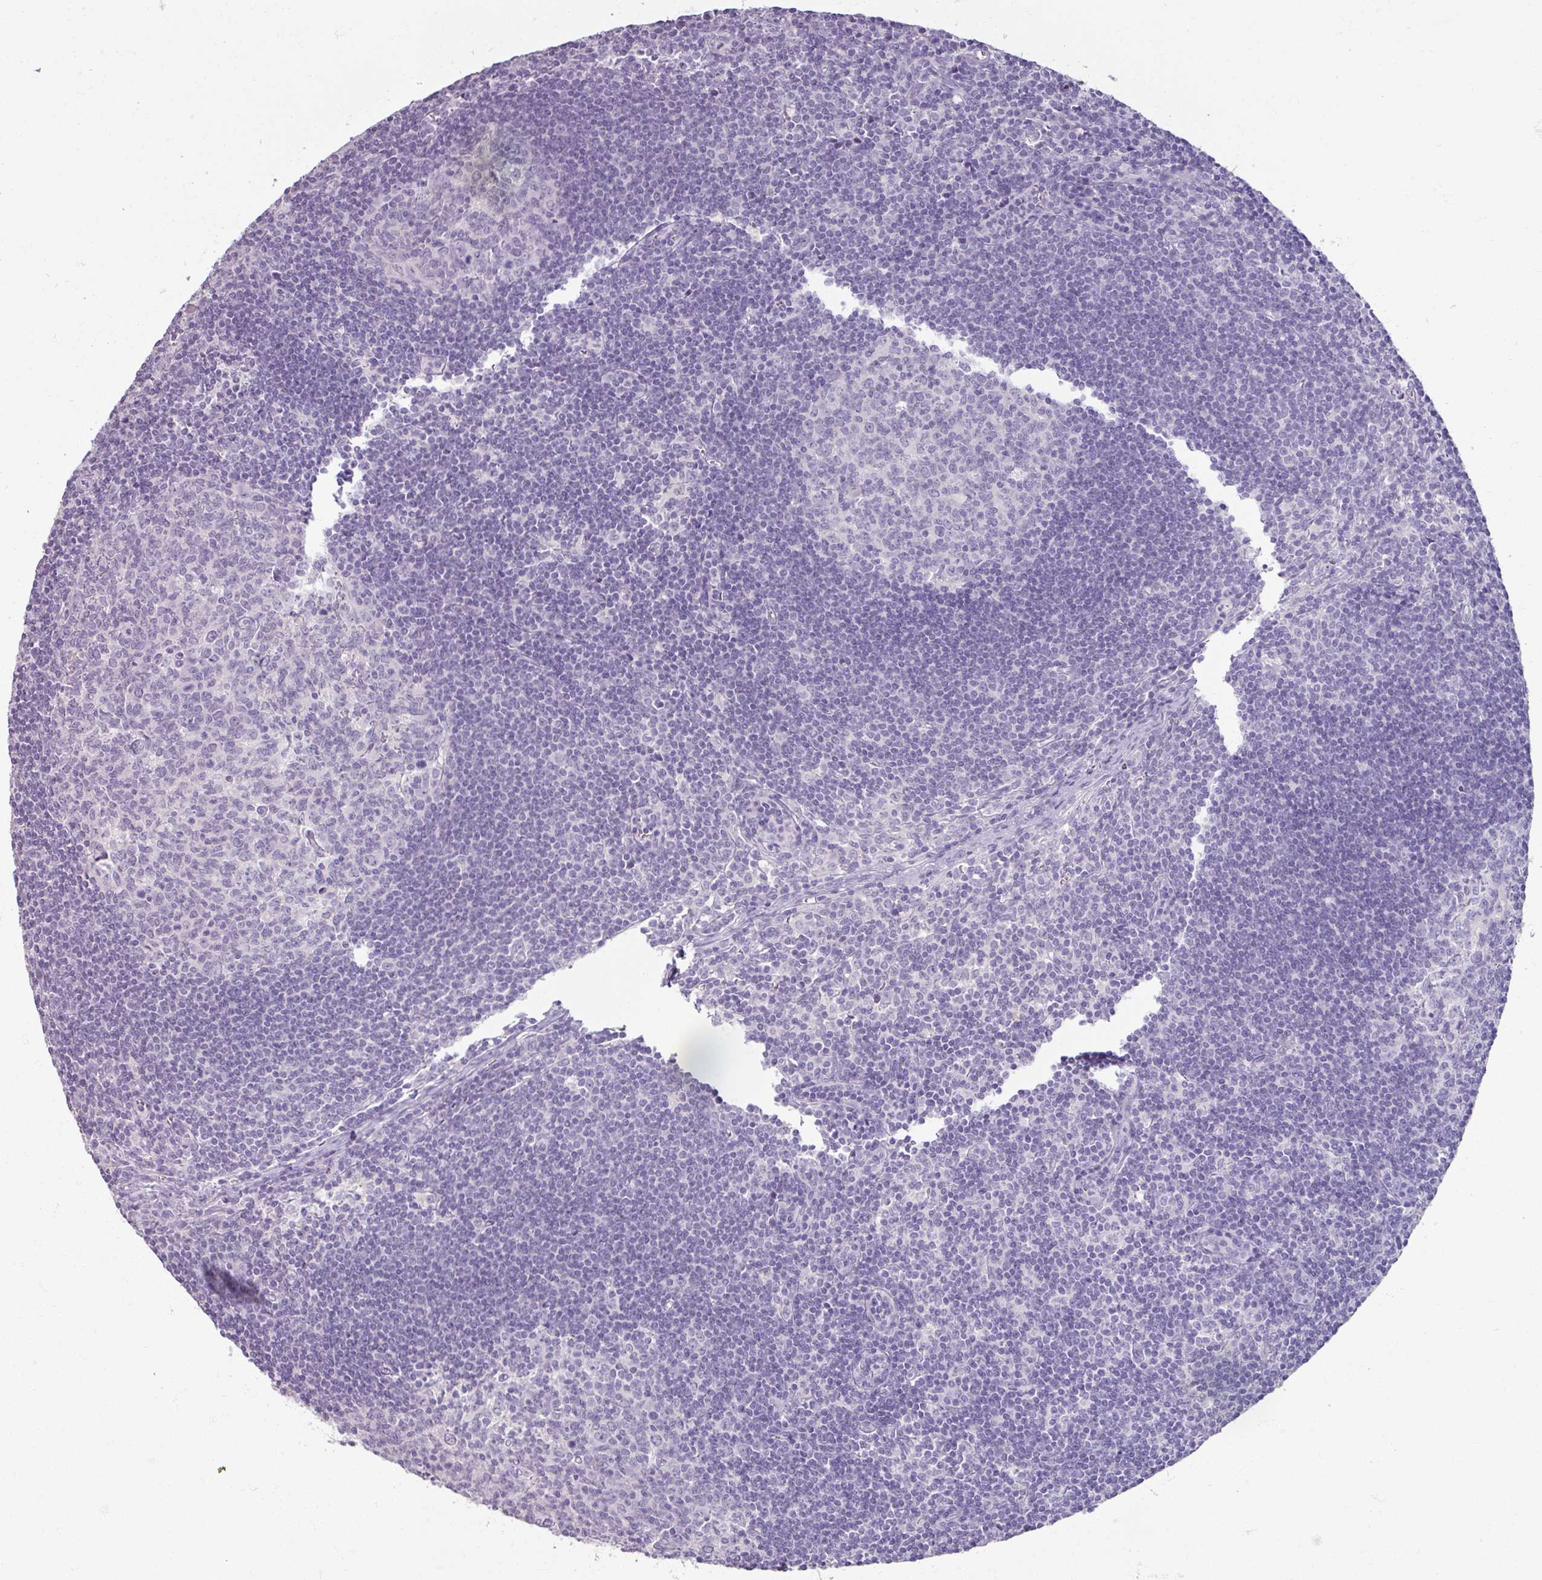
{"staining": {"intensity": "negative", "quantity": "none", "location": "none"}, "tissue": "lymph node", "cell_type": "Germinal center cells", "image_type": "normal", "snomed": [{"axis": "morphology", "description": "Normal tissue, NOS"}, {"axis": "topography", "description": "Lymph node"}], "caption": "Germinal center cells are negative for brown protein staining in benign lymph node. (DAB immunohistochemistry (IHC), high magnification).", "gene": "SLC27A5", "patient": {"sex": "female", "age": 29}}